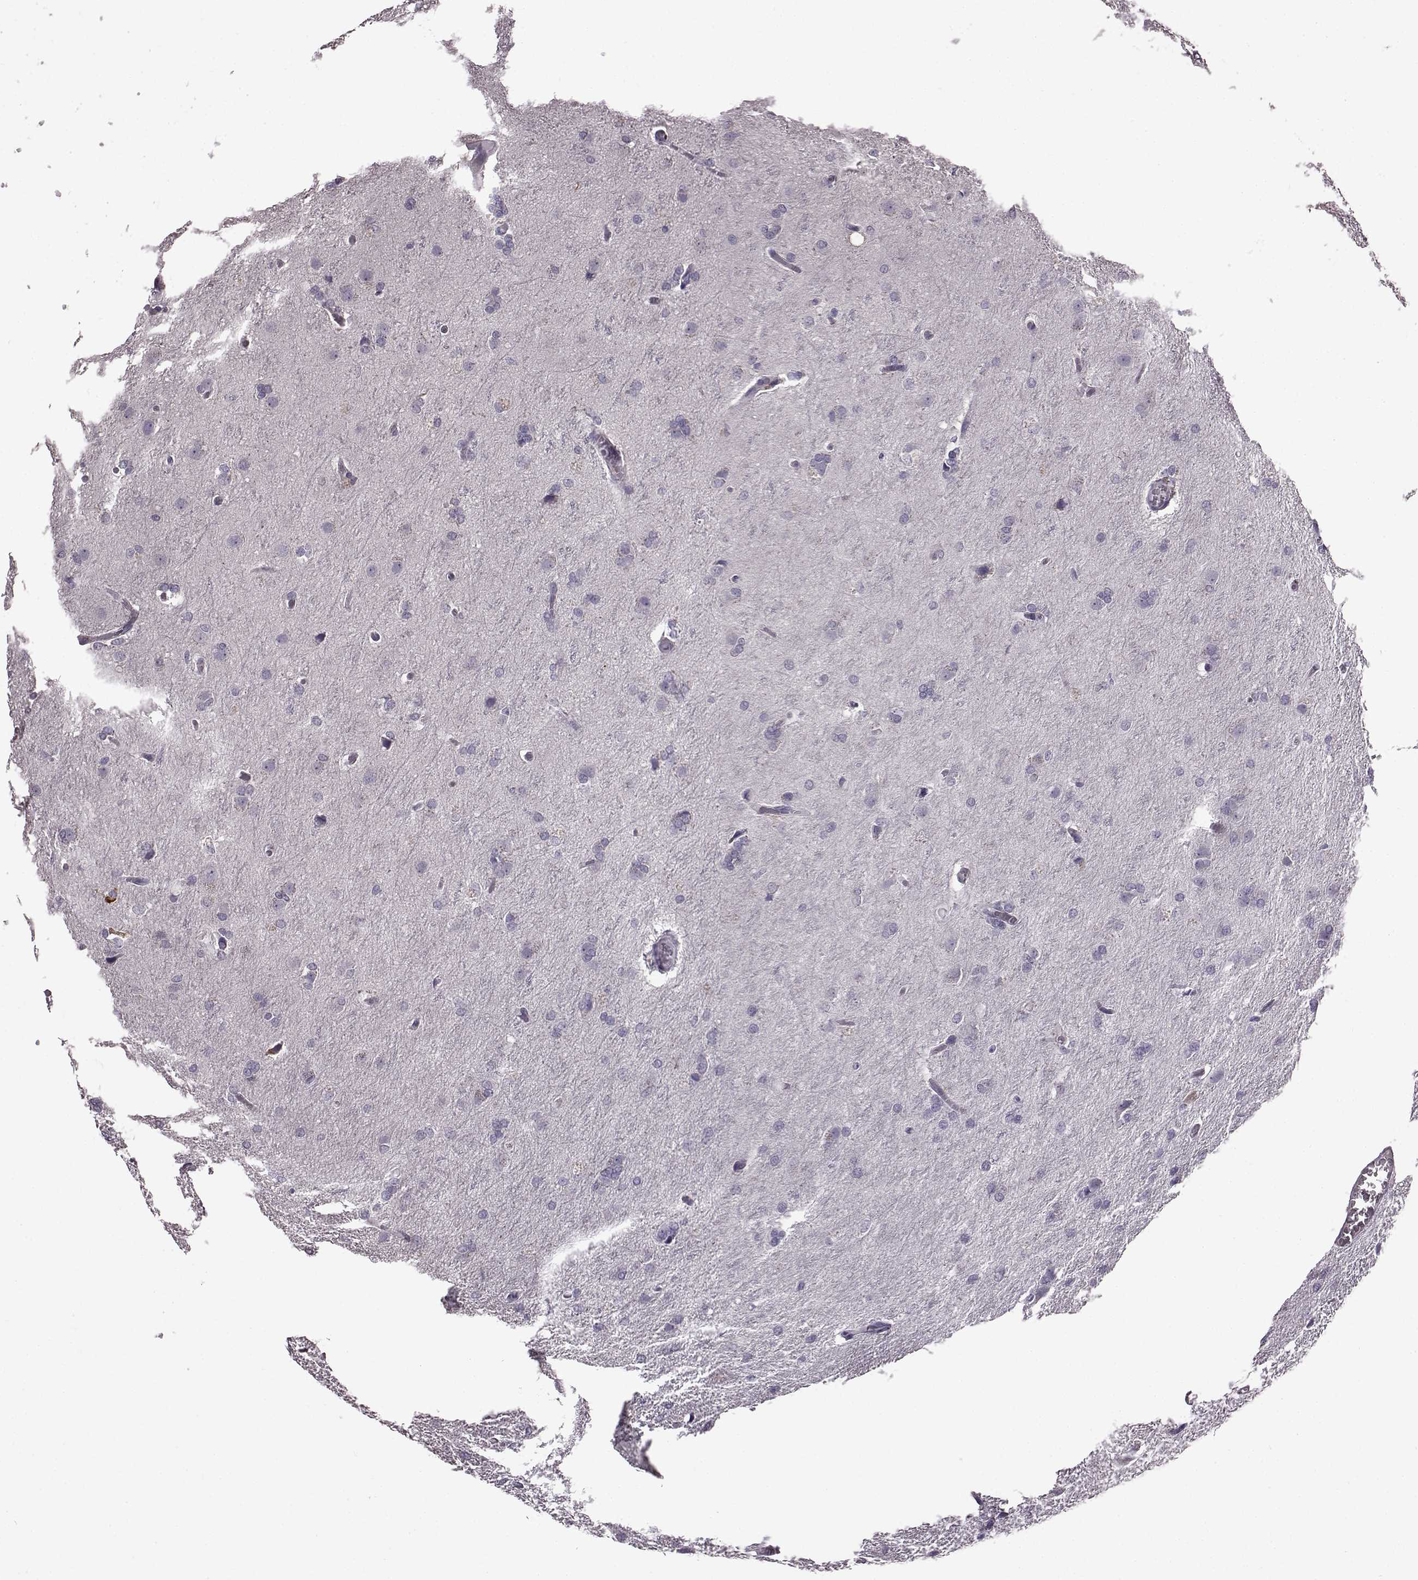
{"staining": {"intensity": "negative", "quantity": "none", "location": "none"}, "tissue": "glioma", "cell_type": "Tumor cells", "image_type": "cancer", "snomed": [{"axis": "morphology", "description": "Glioma, malignant, High grade"}, {"axis": "topography", "description": "Brain"}], "caption": "Human malignant glioma (high-grade) stained for a protein using immunohistochemistry shows no staining in tumor cells.", "gene": "ADGRG2", "patient": {"sex": "male", "age": 68}}